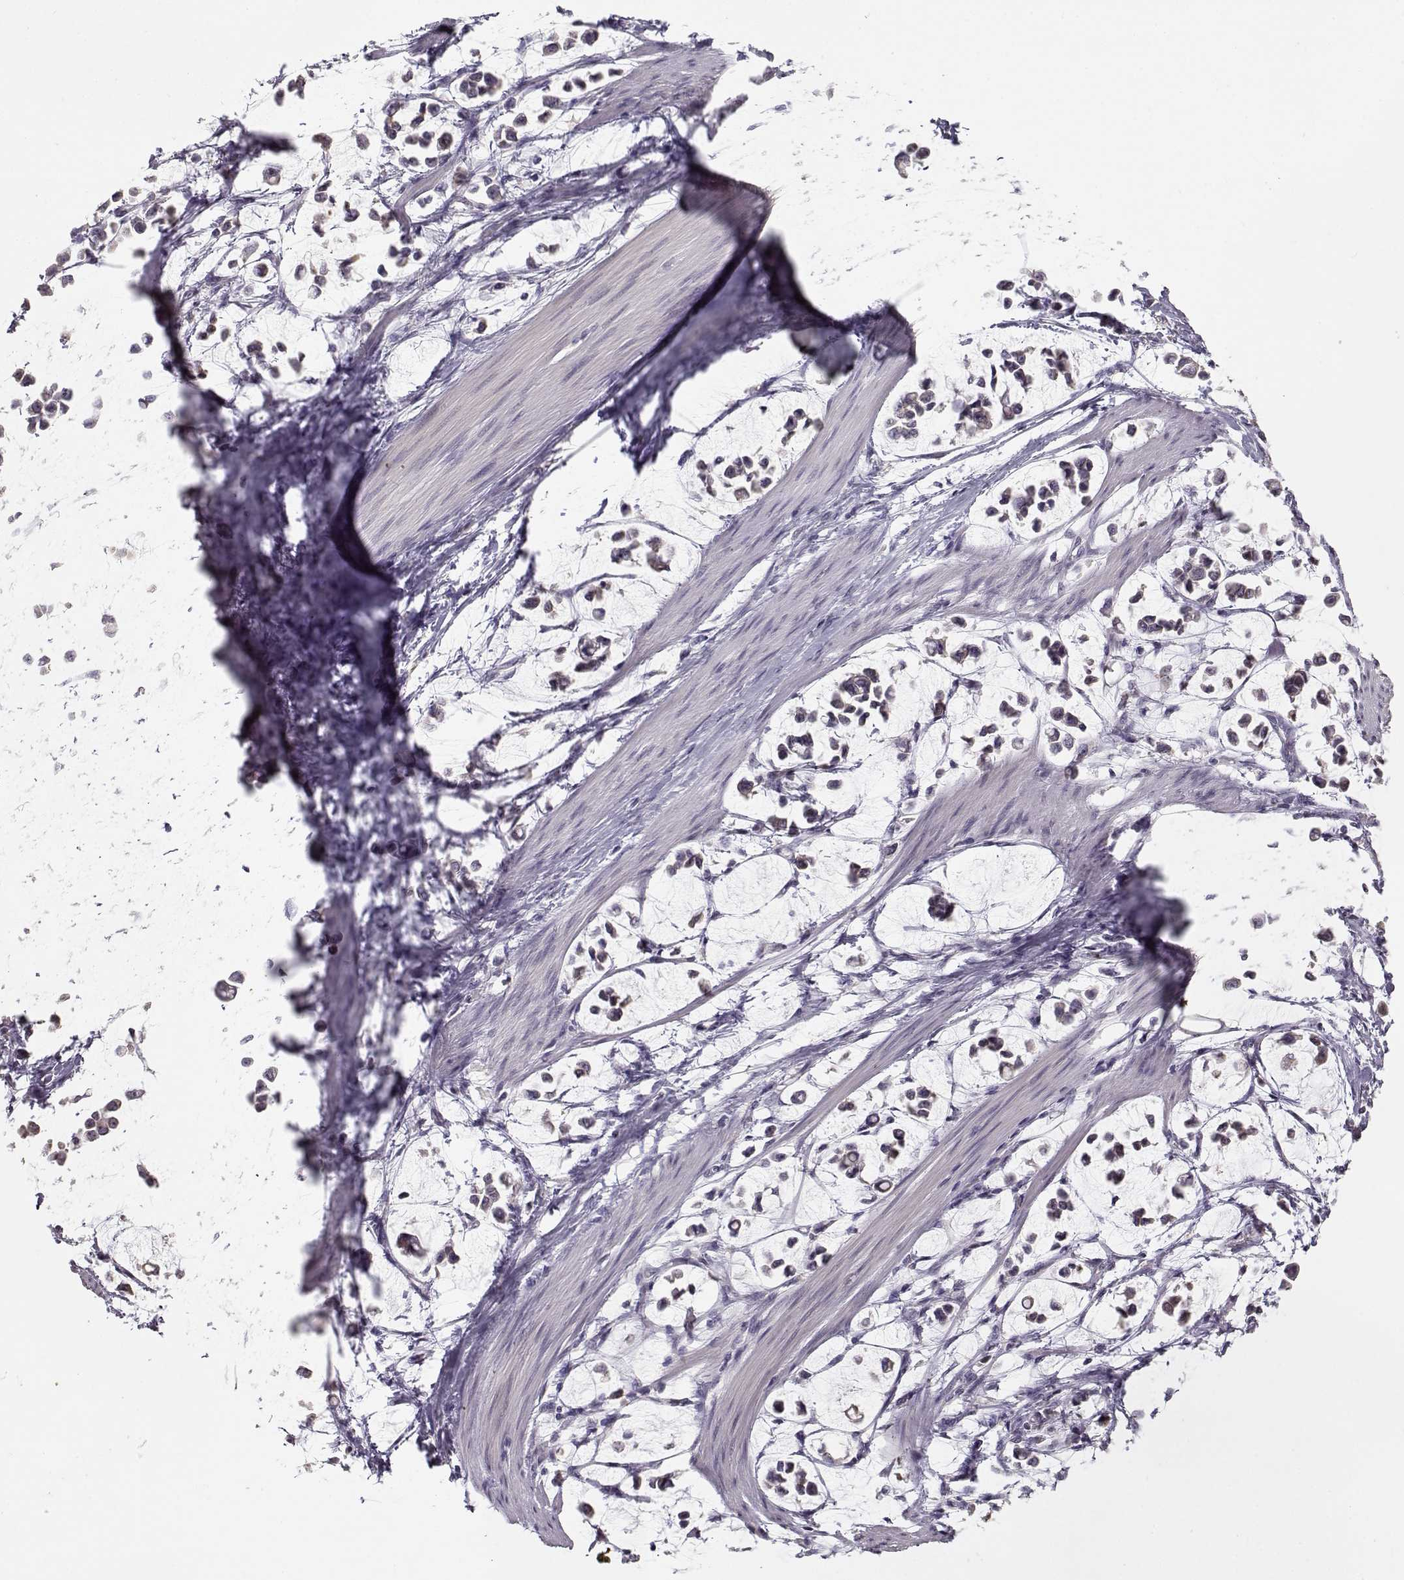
{"staining": {"intensity": "negative", "quantity": "none", "location": "none"}, "tissue": "stomach cancer", "cell_type": "Tumor cells", "image_type": "cancer", "snomed": [{"axis": "morphology", "description": "Adenocarcinoma, NOS"}, {"axis": "topography", "description": "Stomach"}], "caption": "Stomach cancer (adenocarcinoma) stained for a protein using immunohistochemistry (IHC) demonstrates no expression tumor cells.", "gene": "UROC1", "patient": {"sex": "male", "age": 82}}